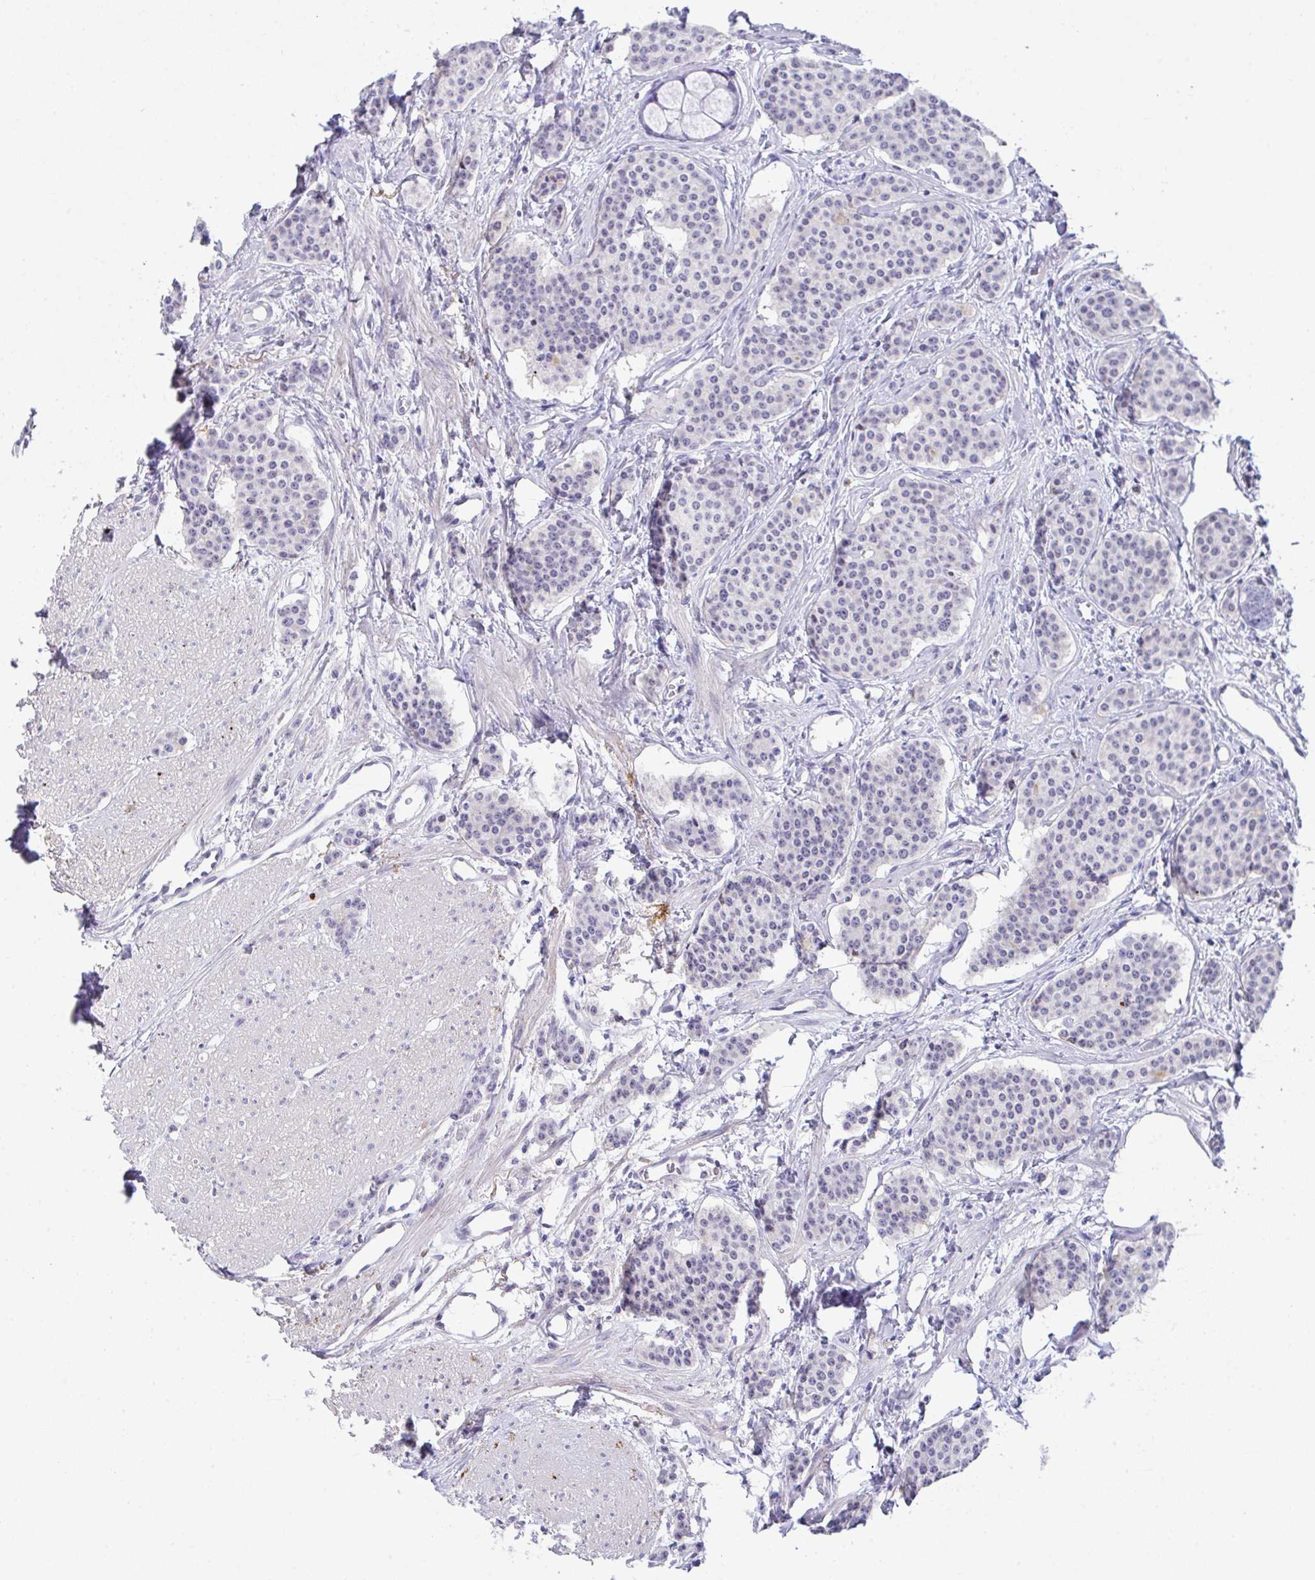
{"staining": {"intensity": "negative", "quantity": "none", "location": "none"}, "tissue": "carcinoid", "cell_type": "Tumor cells", "image_type": "cancer", "snomed": [{"axis": "morphology", "description": "Carcinoid, malignant, NOS"}, {"axis": "topography", "description": "Small intestine"}], "caption": "Tumor cells are negative for protein expression in human malignant carcinoid. (Brightfield microscopy of DAB (3,3'-diaminobenzidine) immunohistochemistry (IHC) at high magnification).", "gene": "KMT2E", "patient": {"sex": "female", "age": 64}}